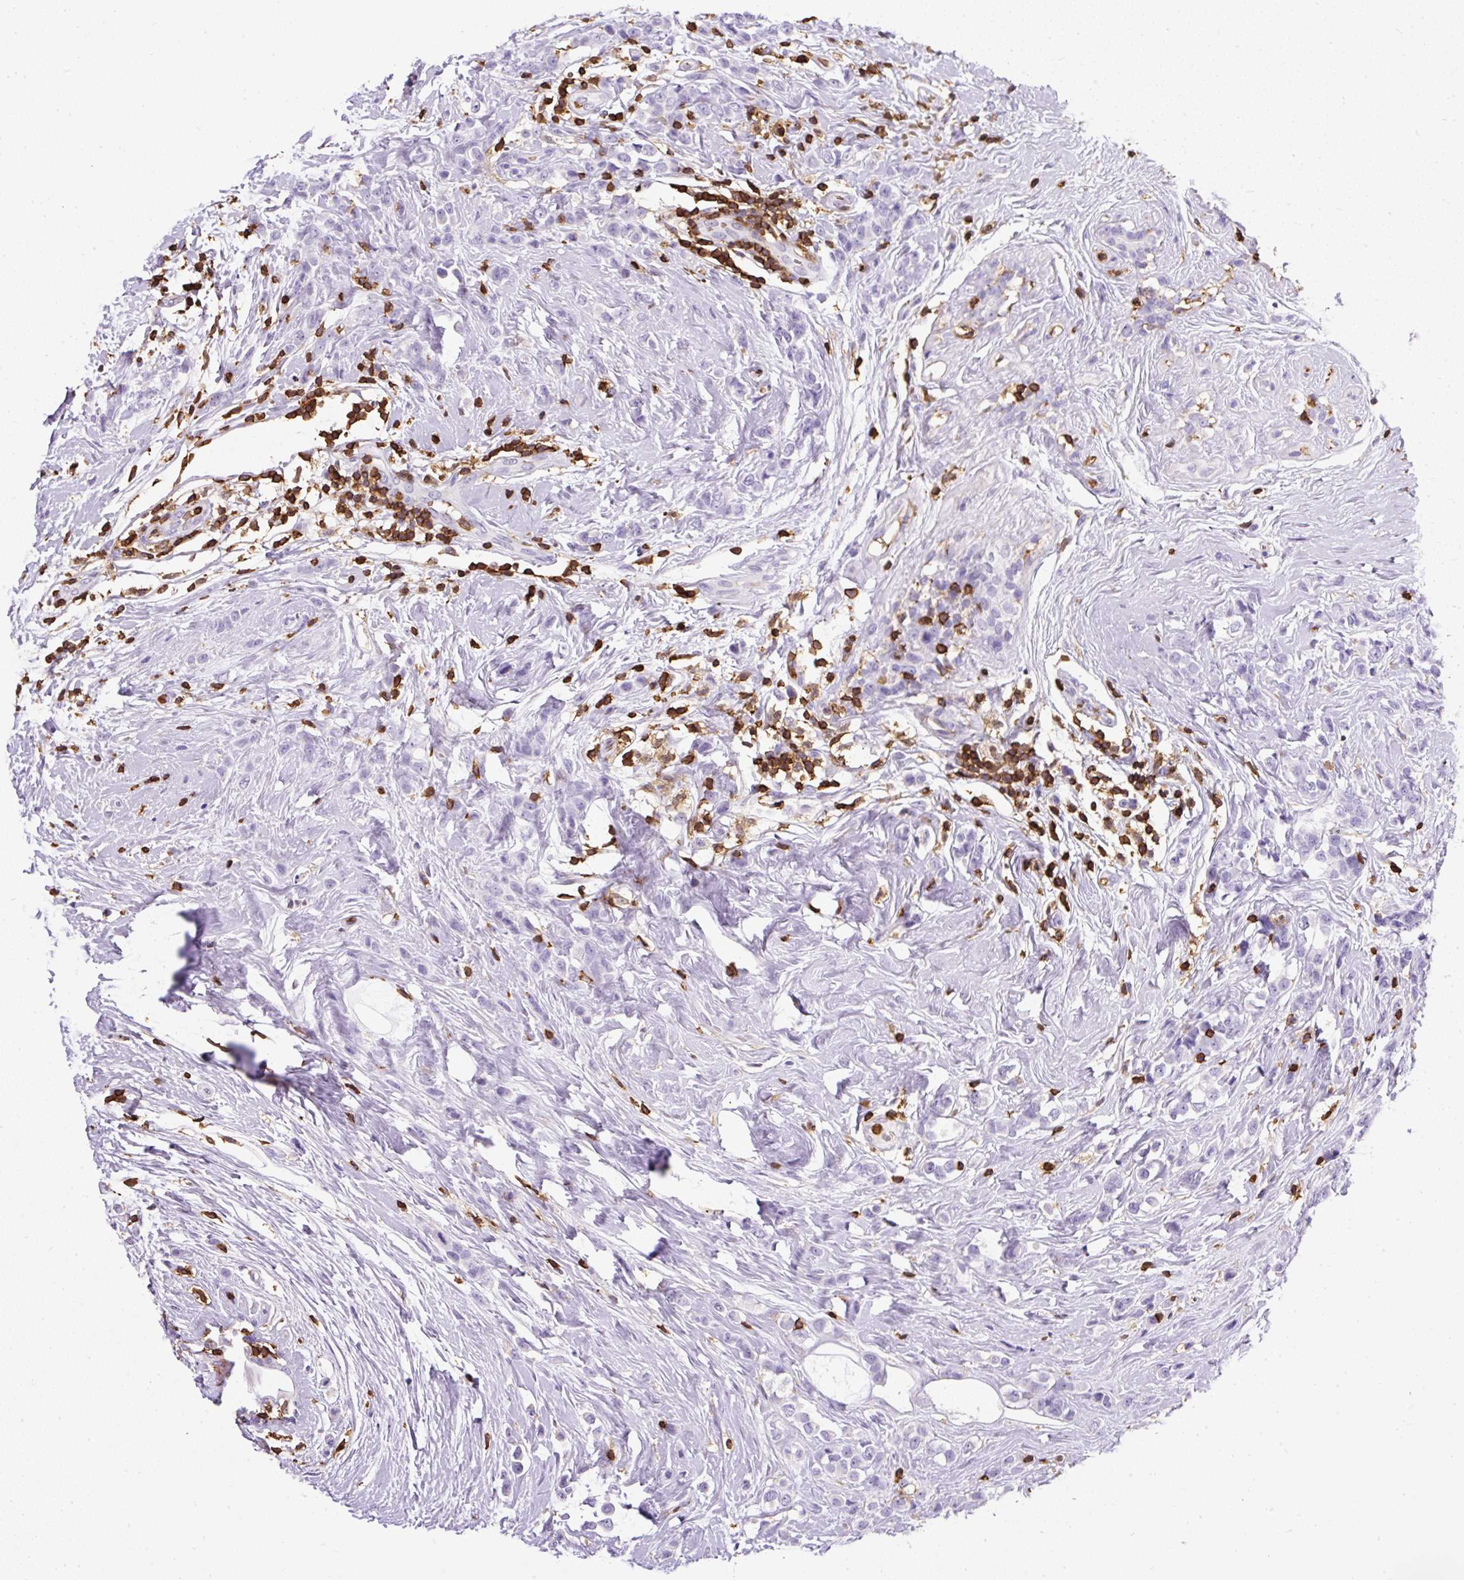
{"staining": {"intensity": "negative", "quantity": "none", "location": "none"}, "tissue": "breast cancer", "cell_type": "Tumor cells", "image_type": "cancer", "snomed": [{"axis": "morphology", "description": "Duct carcinoma"}, {"axis": "topography", "description": "Breast"}], "caption": "A high-resolution histopathology image shows immunohistochemistry (IHC) staining of breast cancer (infiltrating ductal carcinoma), which demonstrates no significant positivity in tumor cells. Nuclei are stained in blue.", "gene": "FAM228B", "patient": {"sex": "female", "age": 80}}